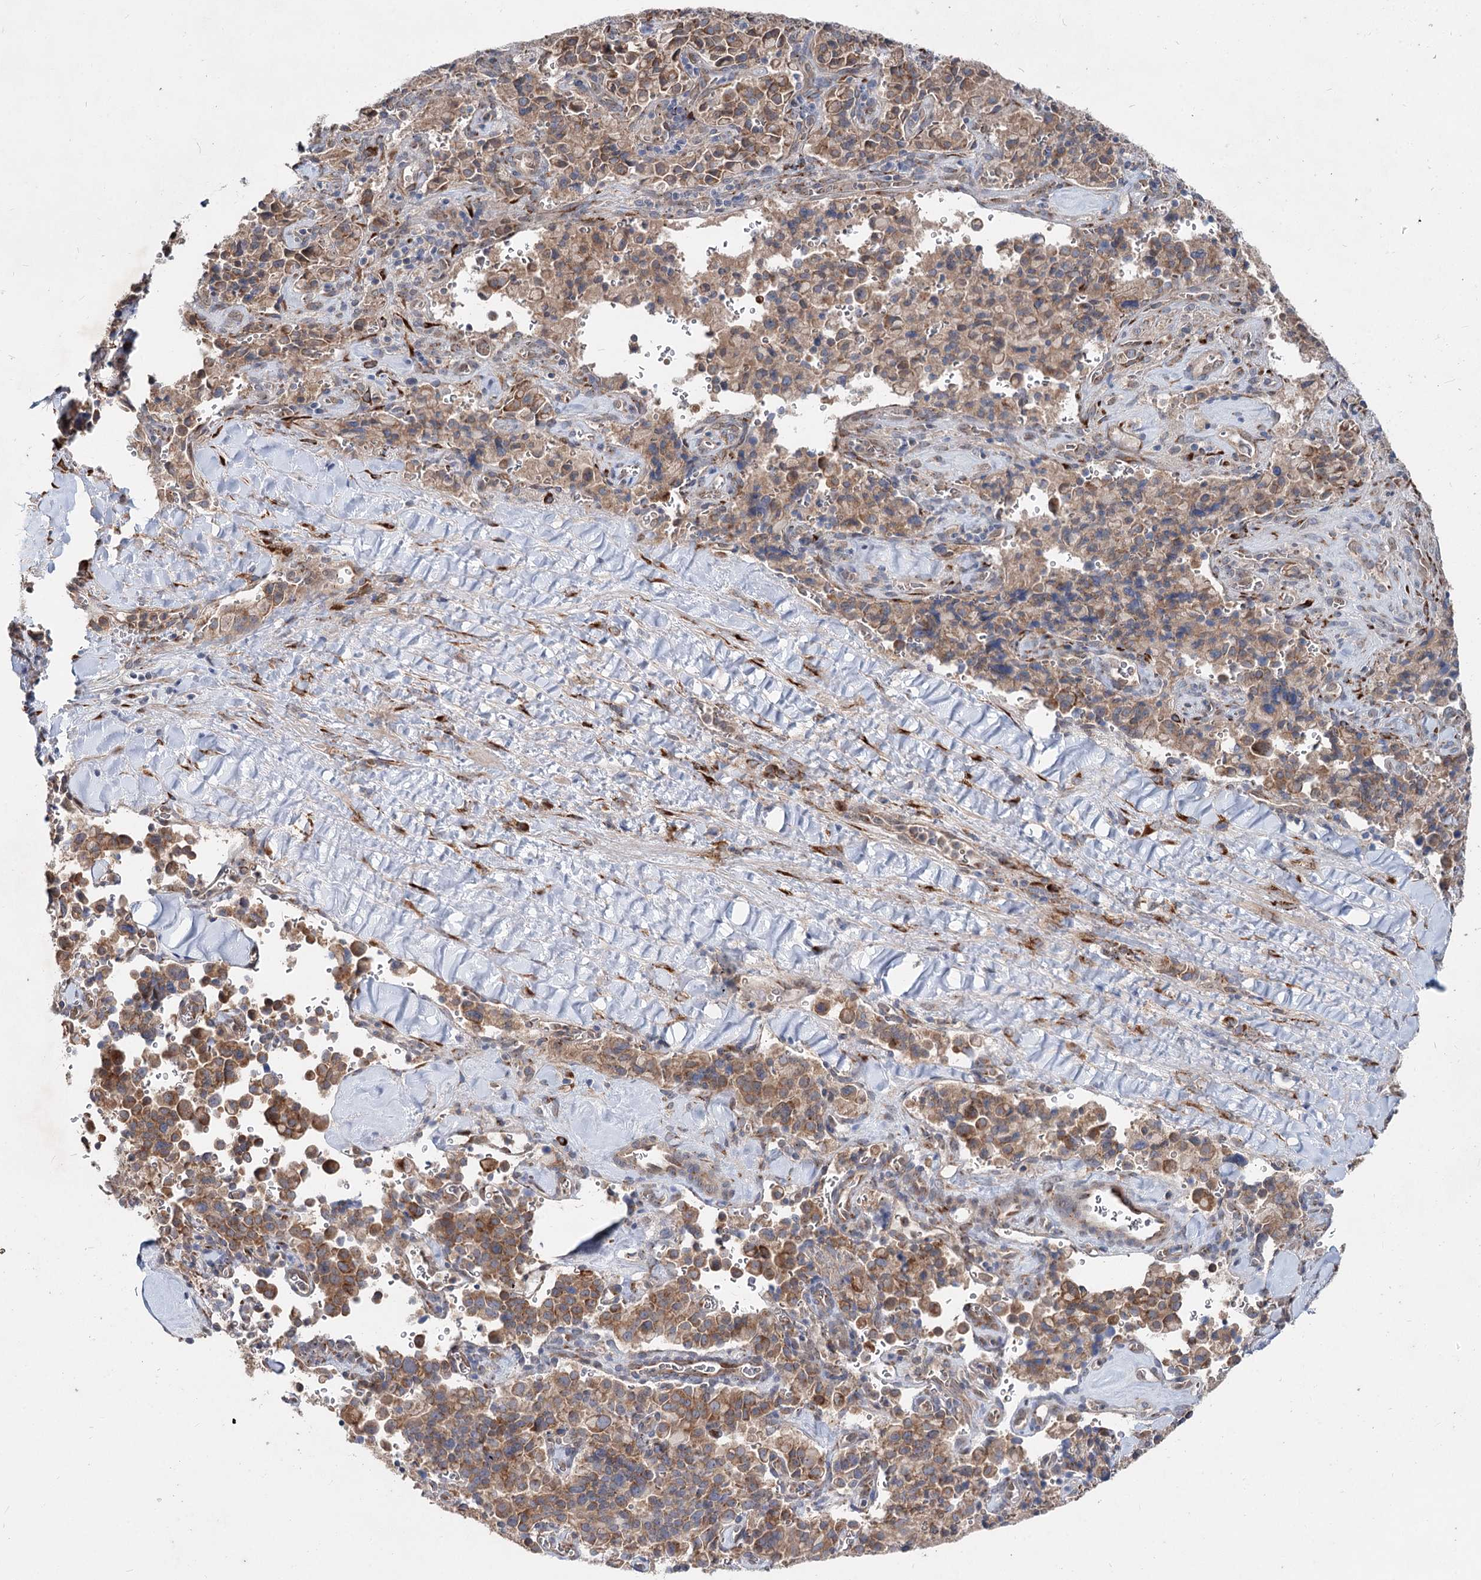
{"staining": {"intensity": "moderate", "quantity": ">75%", "location": "cytoplasmic/membranous"}, "tissue": "pancreatic cancer", "cell_type": "Tumor cells", "image_type": "cancer", "snomed": [{"axis": "morphology", "description": "Adenocarcinoma, NOS"}, {"axis": "topography", "description": "Pancreas"}], "caption": "Immunohistochemical staining of human pancreatic cancer (adenocarcinoma) demonstrates moderate cytoplasmic/membranous protein positivity in about >75% of tumor cells.", "gene": "SPART", "patient": {"sex": "male", "age": 65}}